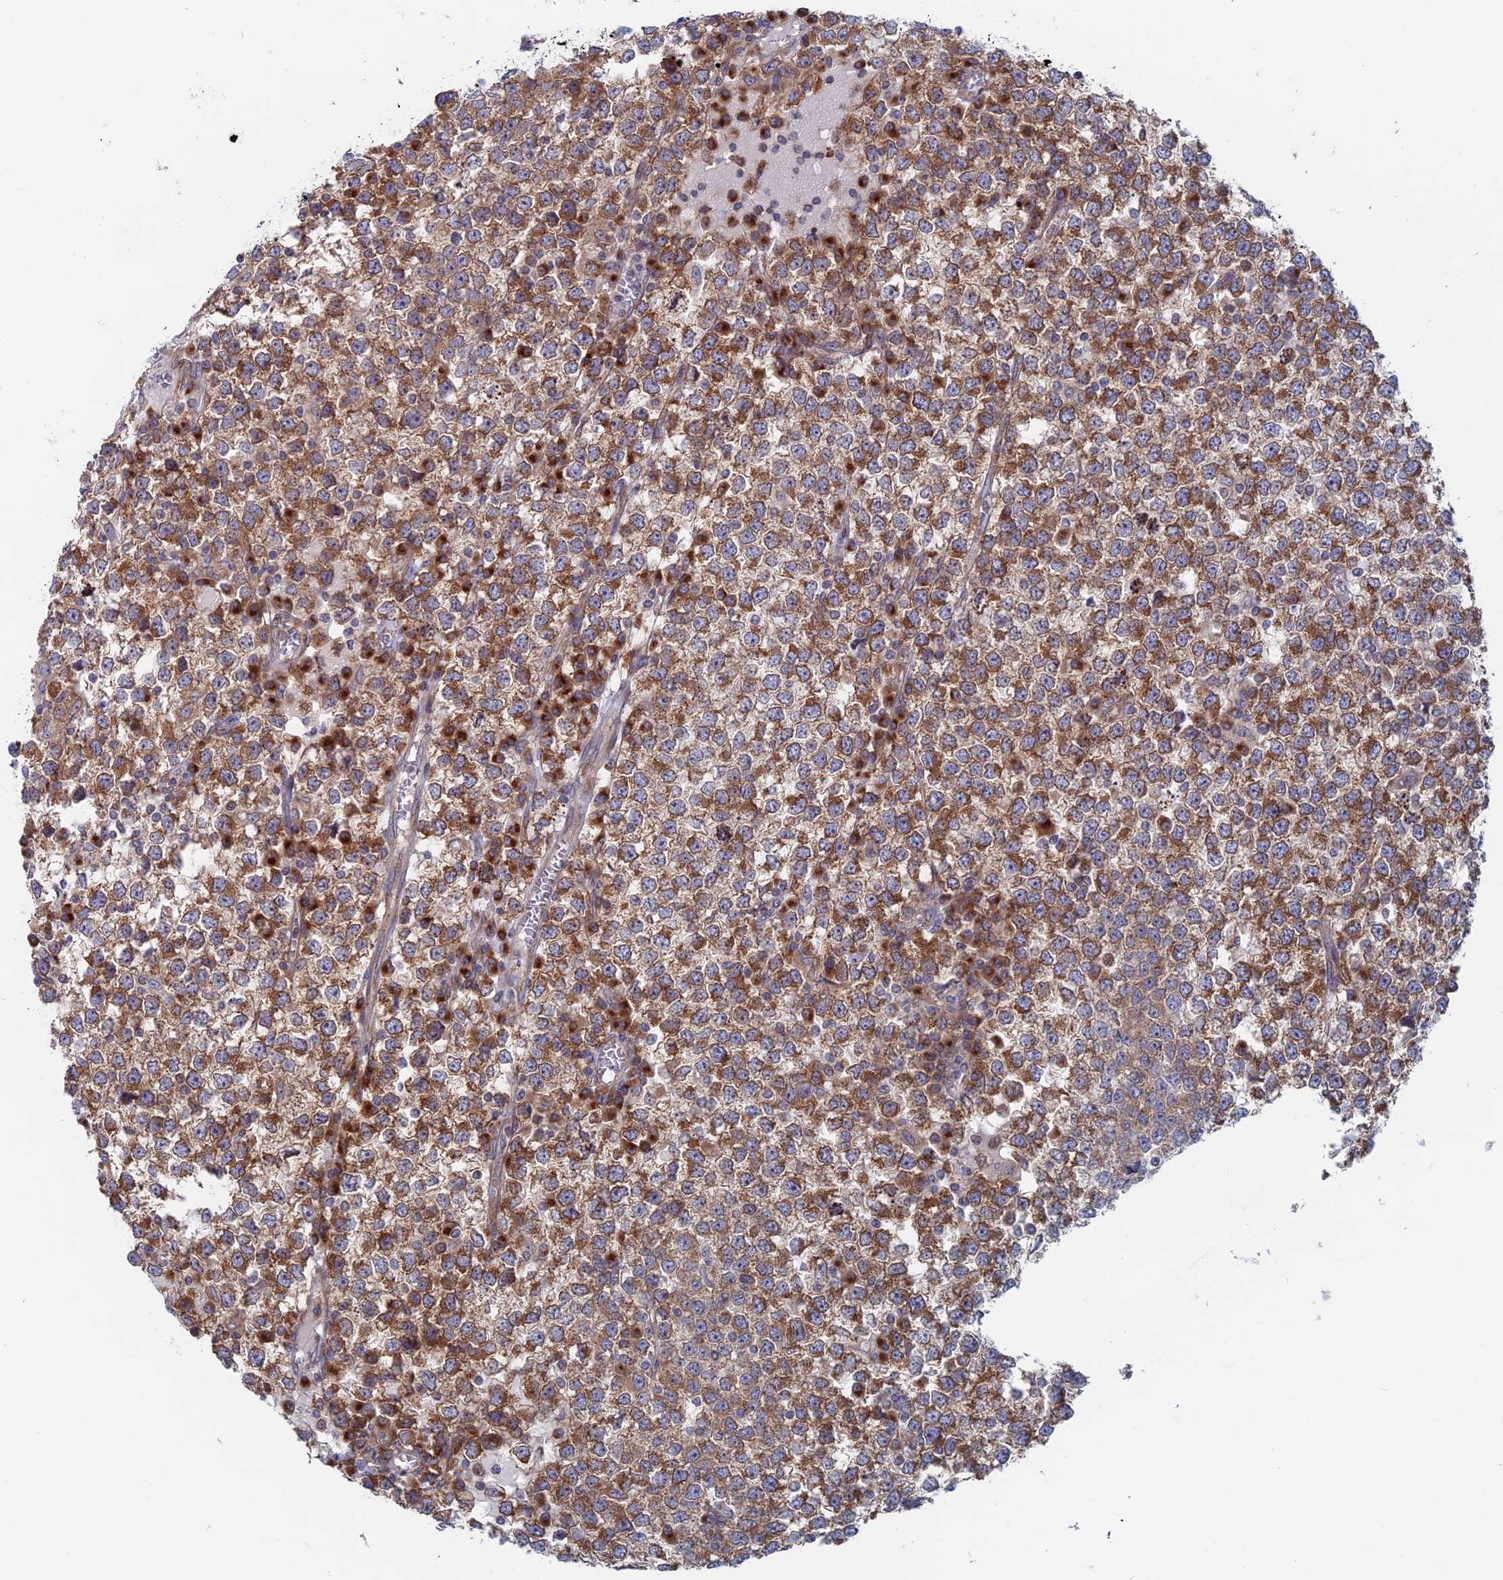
{"staining": {"intensity": "strong", "quantity": ">75%", "location": "cytoplasmic/membranous"}, "tissue": "testis cancer", "cell_type": "Tumor cells", "image_type": "cancer", "snomed": [{"axis": "morphology", "description": "Seminoma, NOS"}, {"axis": "topography", "description": "Testis"}], "caption": "The photomicrograph demonstrates immunohistochemical staining of testis cancer. There is strong cytoplasmic/membranous positivity is present in about >75% of tumor cells. Ihc stains the protein of interest in brown and the nuclei are stained blue.", "gene": "TBC1D30", "patient": {"sex": "male", "age": 65}}